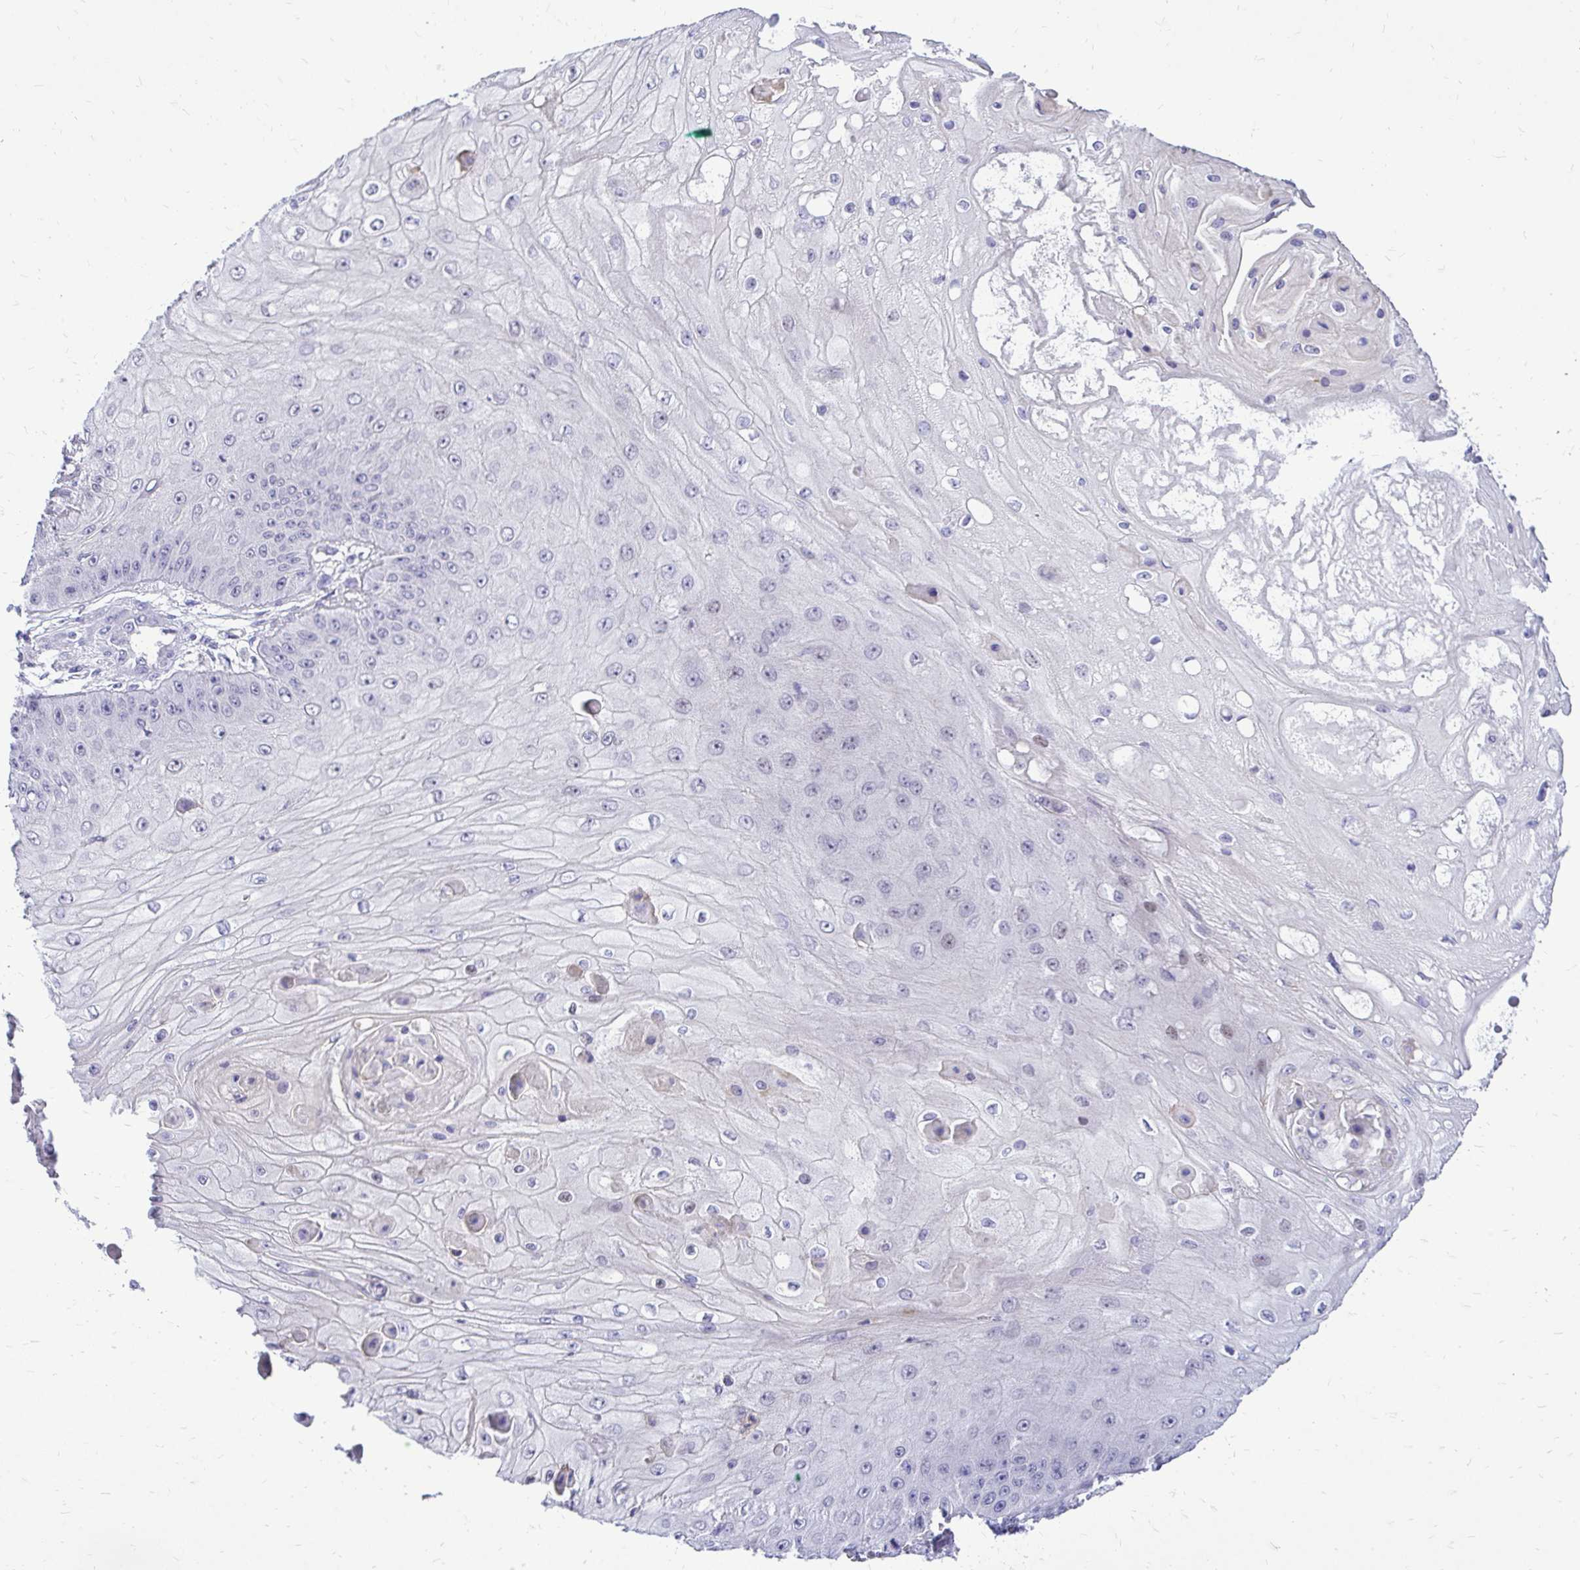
{"staining": {"intensity": "negative", "quantity": "none", "location": "none"}, "tissue": "skin cancer", "cell_type": "Tumor cells", "image_type": "cancer", "snomed": [{"axis": "morphology", "description": "Squamous cell carcinoma, NOS"}, {"axis": "topography", "description": "Skin"}], "caption": "There is no significant positivity in tumor cells of squamous cell carcinoma (skin).", "gene": "ZSWIM9", "patient": {"sex": "male", "age": 70}}